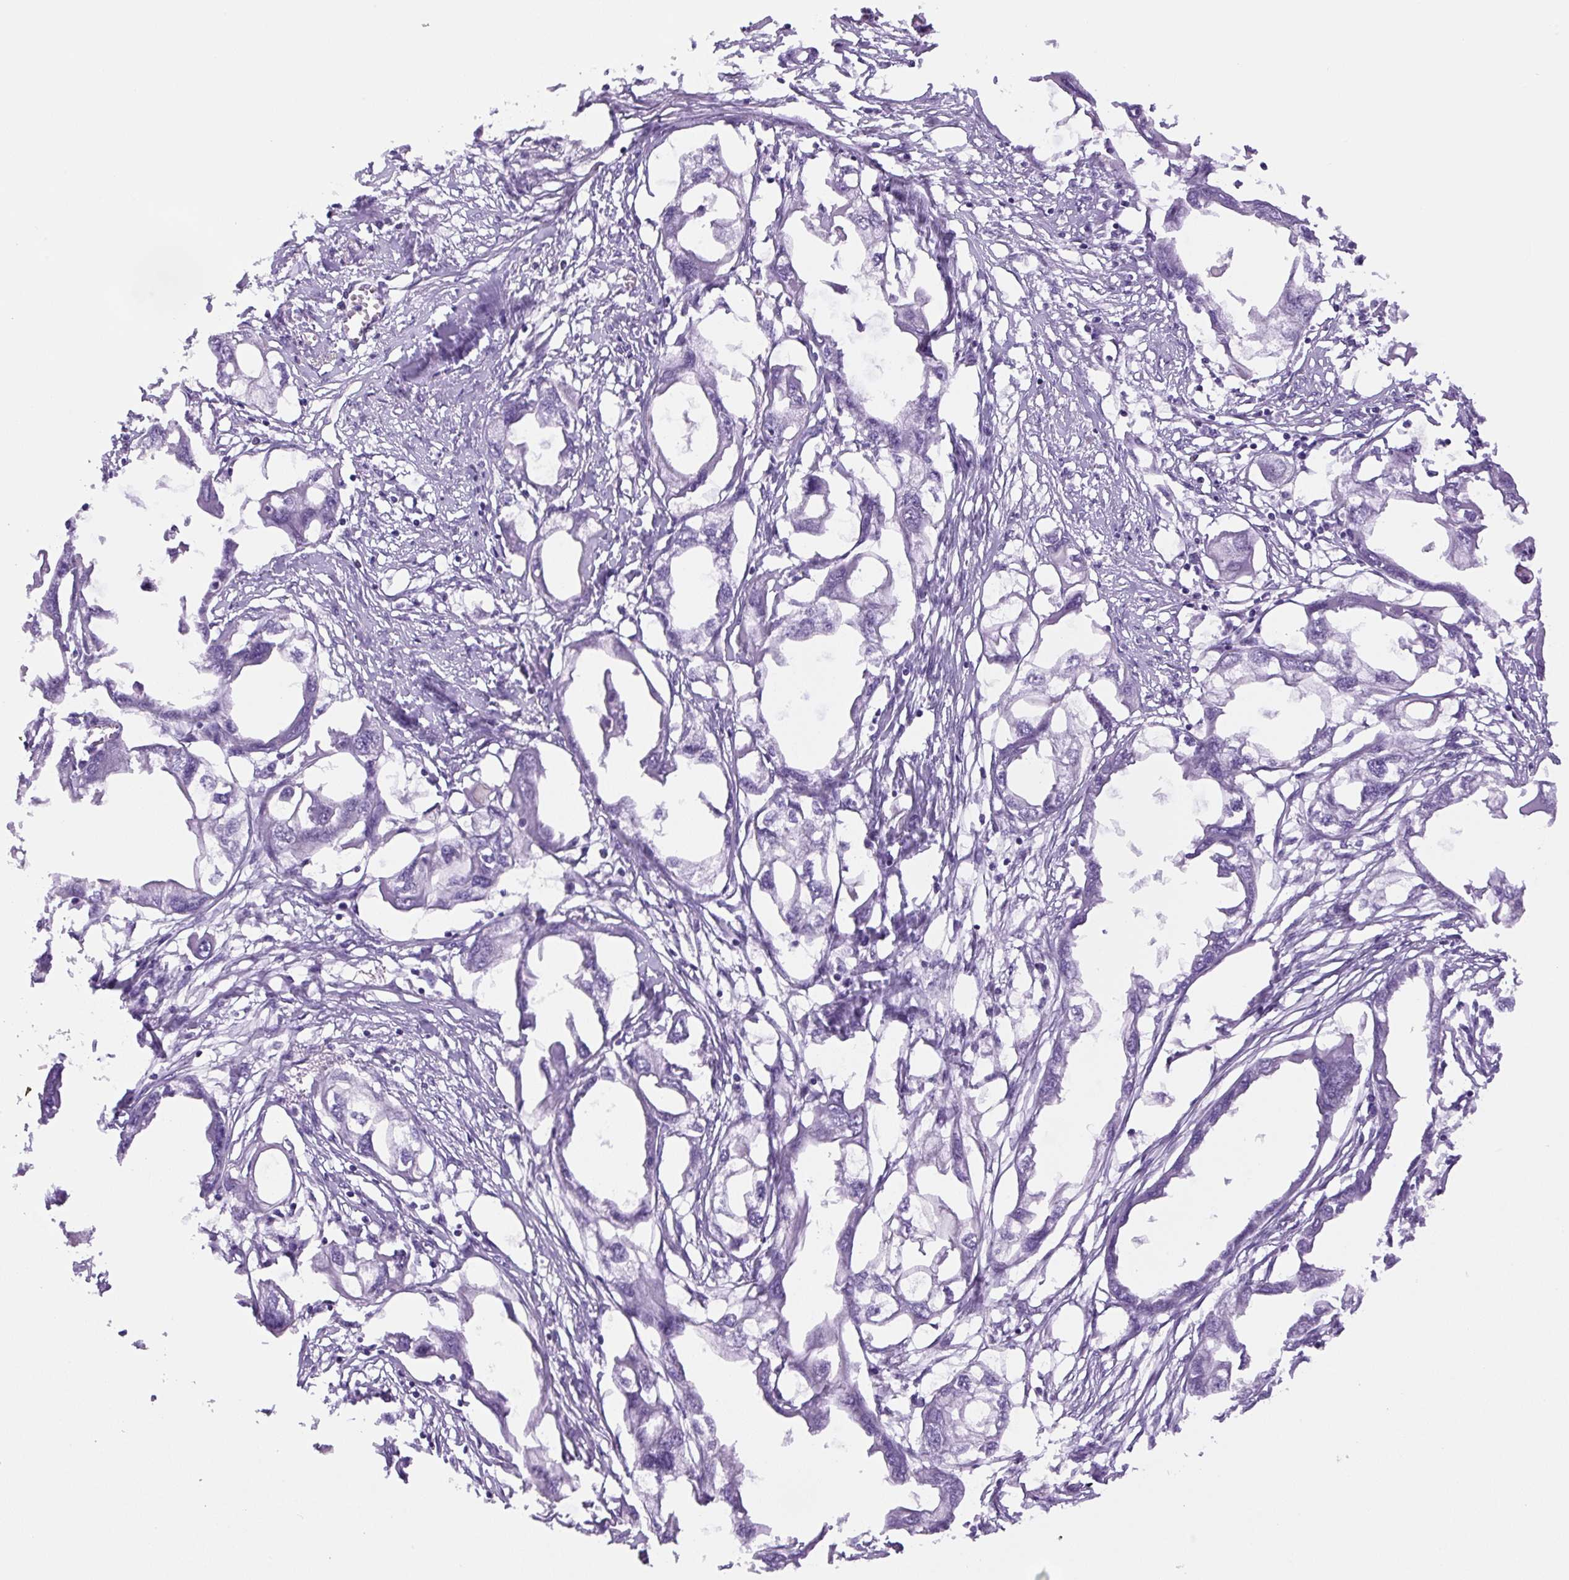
{"staining": {"intensity": "negative", "quantity": "none", "location": "none"}, "tissue": "endometrial cancer", "cell_type": "Tumor cells", "image_type": "cancer", "snomed": [{"axis": "morphology", "description": "Adenocarcinoma, NOS"}, {"axis": "morphology", "description": "Adenocarcinoma, metastatic, NOS"}, {"axis": "topography", "description": "Adipose tissue"}, {"axis": "topography", "description": "Endometrium"}], "caption": "A histopathology image of endometrial cancer stained for a protein displays no brown staining in tumor cells.", "gene": "PRRT1", "patient": {"sex": "female", "age": 67}}